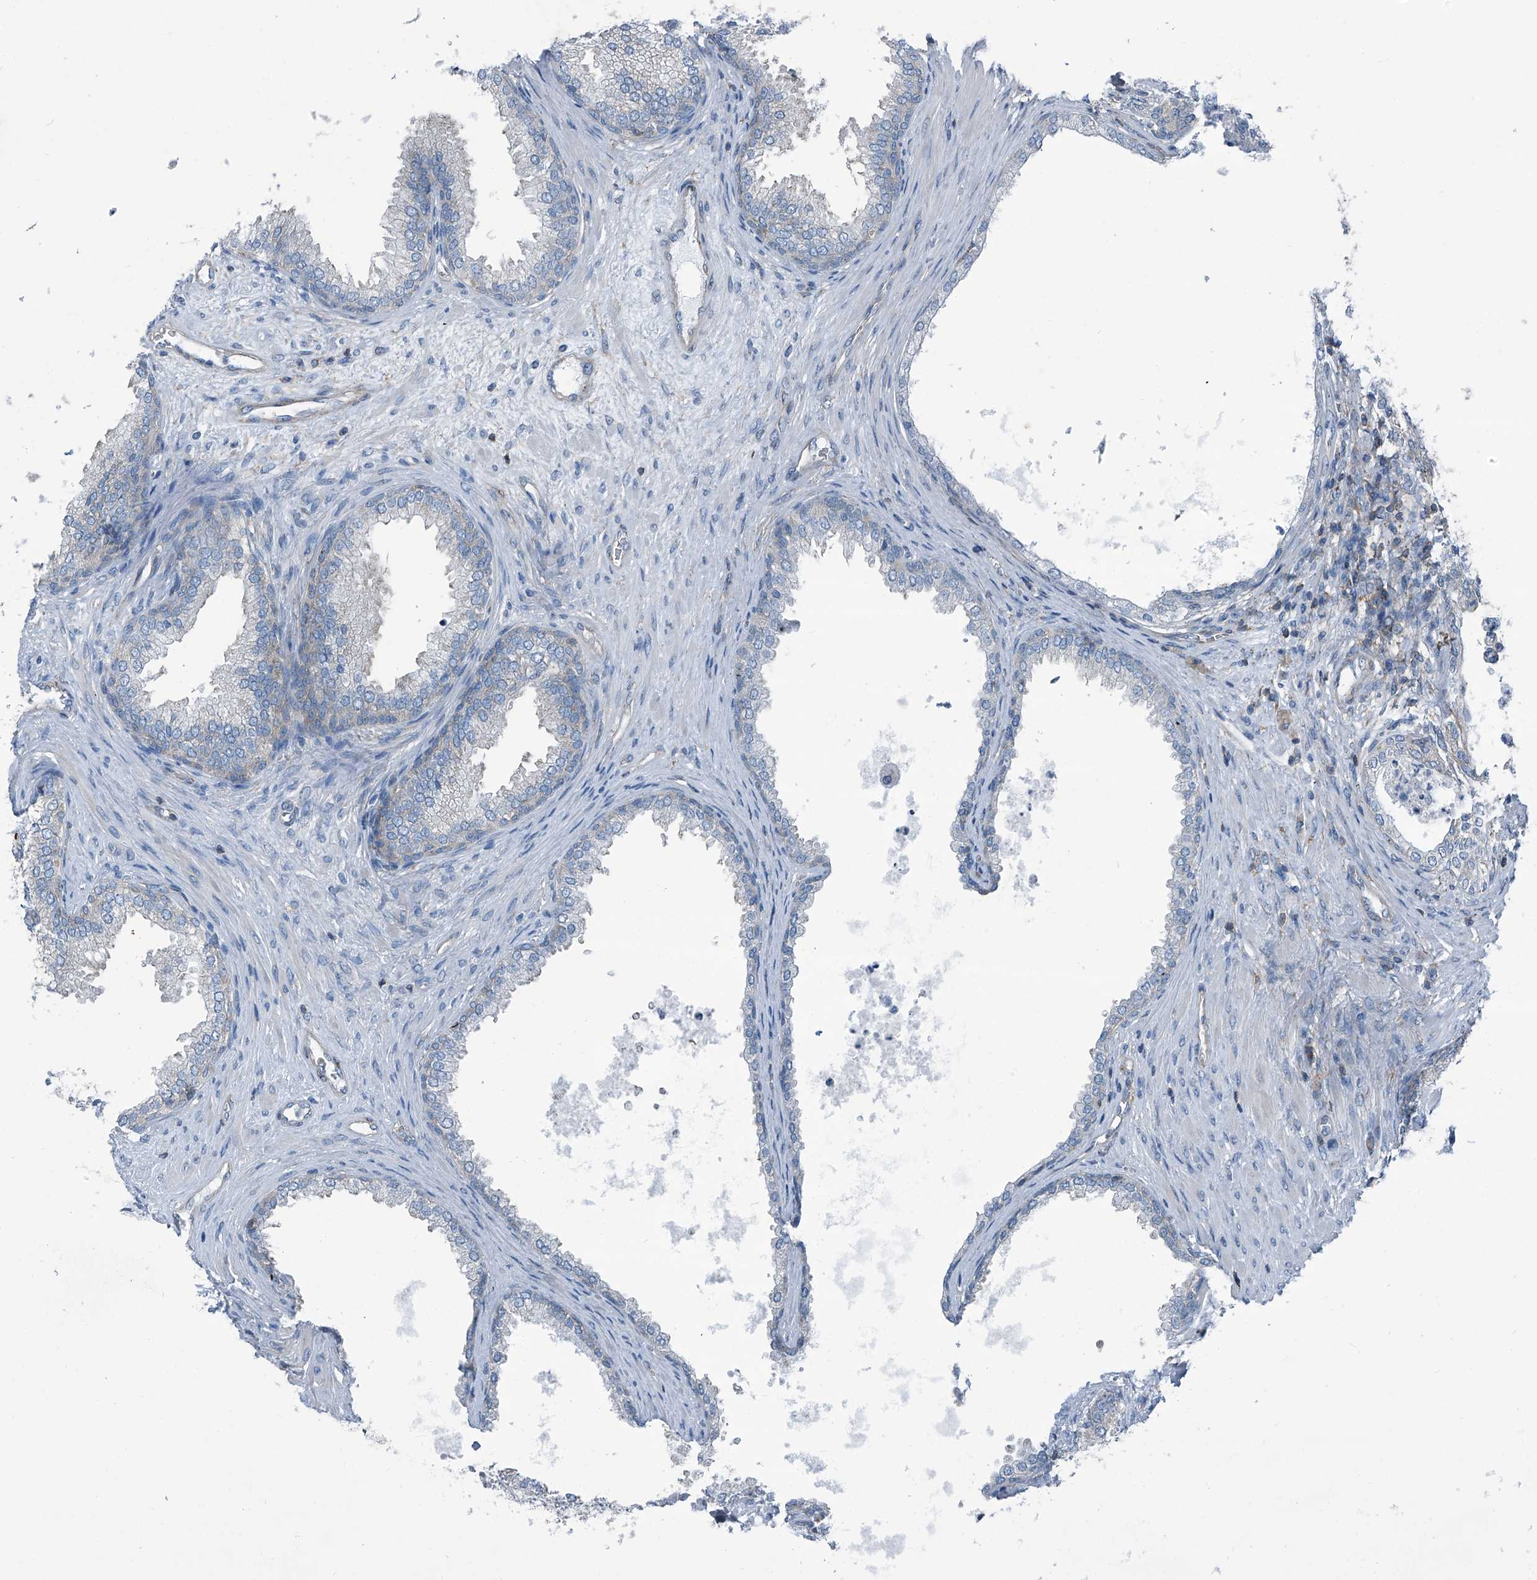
{"staining": {"intensity": "negative", "quantity": "none", "location": "none"}, "tissue": "prostate", "cell_type": "Glandular cells", "image_type": "normal", "snomed": [{"axis": "morphology", "description": "Normal tissue, NOS"}, {"axis": "topography", "description": "Prostate"}], "caption": "Normal prostate was stained to show a protein in brown. There is no significant expression in glandular cells. The staining was performed using DAB (3,3'-diaminobenzidine) to visualize the protein expression in brown, while the nuclei were stained in blue with hematoxylin (Magnification: 20x).", "gene": "SEPTIN7", "patient": {"sex": "male", "age": 76}}